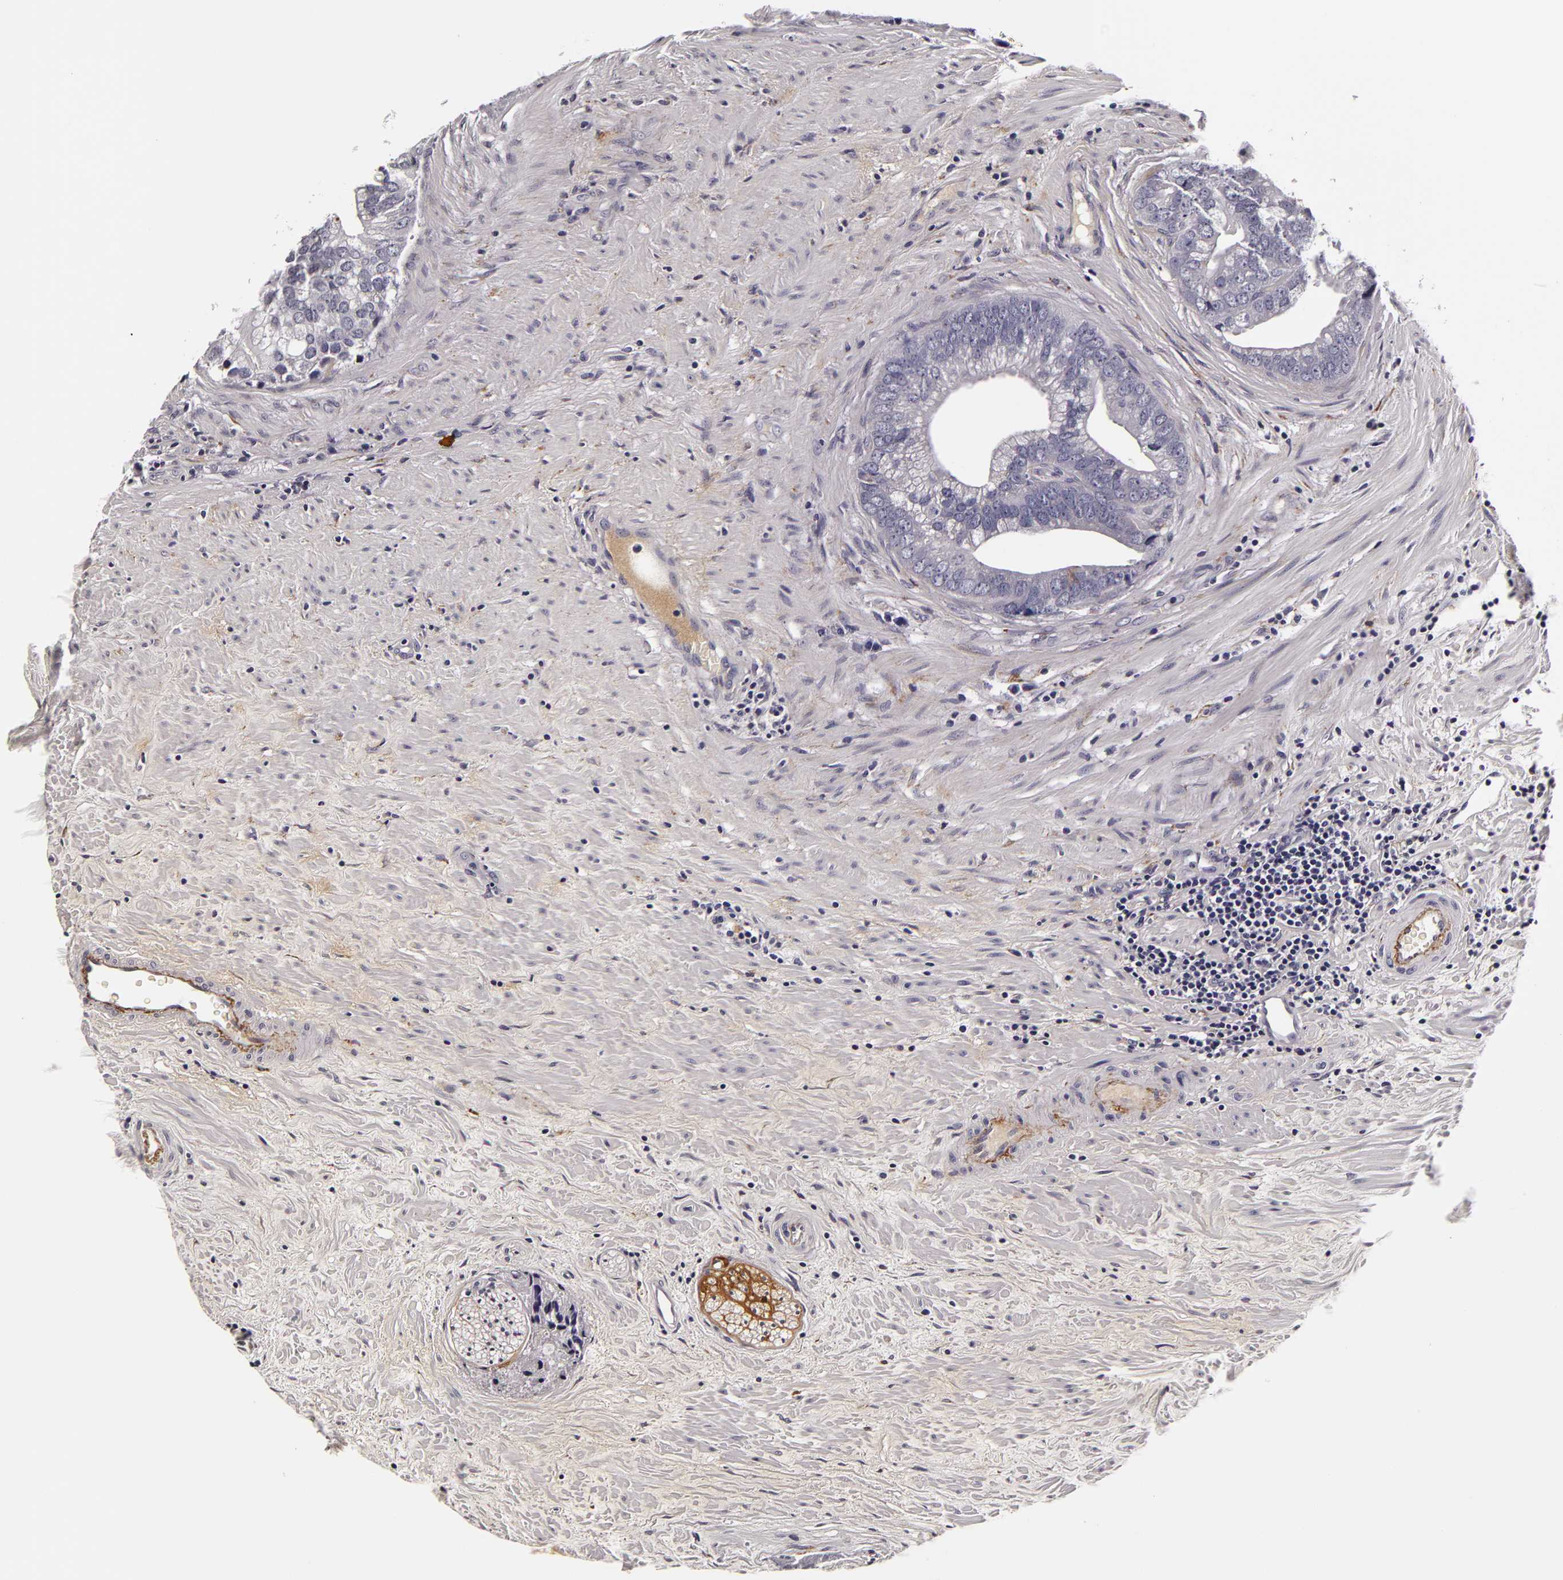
{"staining": {"intensity": "weak", "quantity": "<25%", "location": "cytoplasmic/membranous"}, "tissue": "prostate cancer", "cell_type": "Tumor cells", "image_type": "cancer", "snomed": [{"axis": "morphology", "description": "Adenocarcinoma, Low grade"}, {"axis": "topography", "description": "Prostate"}], "caption": "DAB immunohistochemical staining of prostate low-grade adenocarcinoma reveals no significant expression in tumor cells.", "gene": "LGALS3BP", "patient": {"sex": "male", "age": 71}}